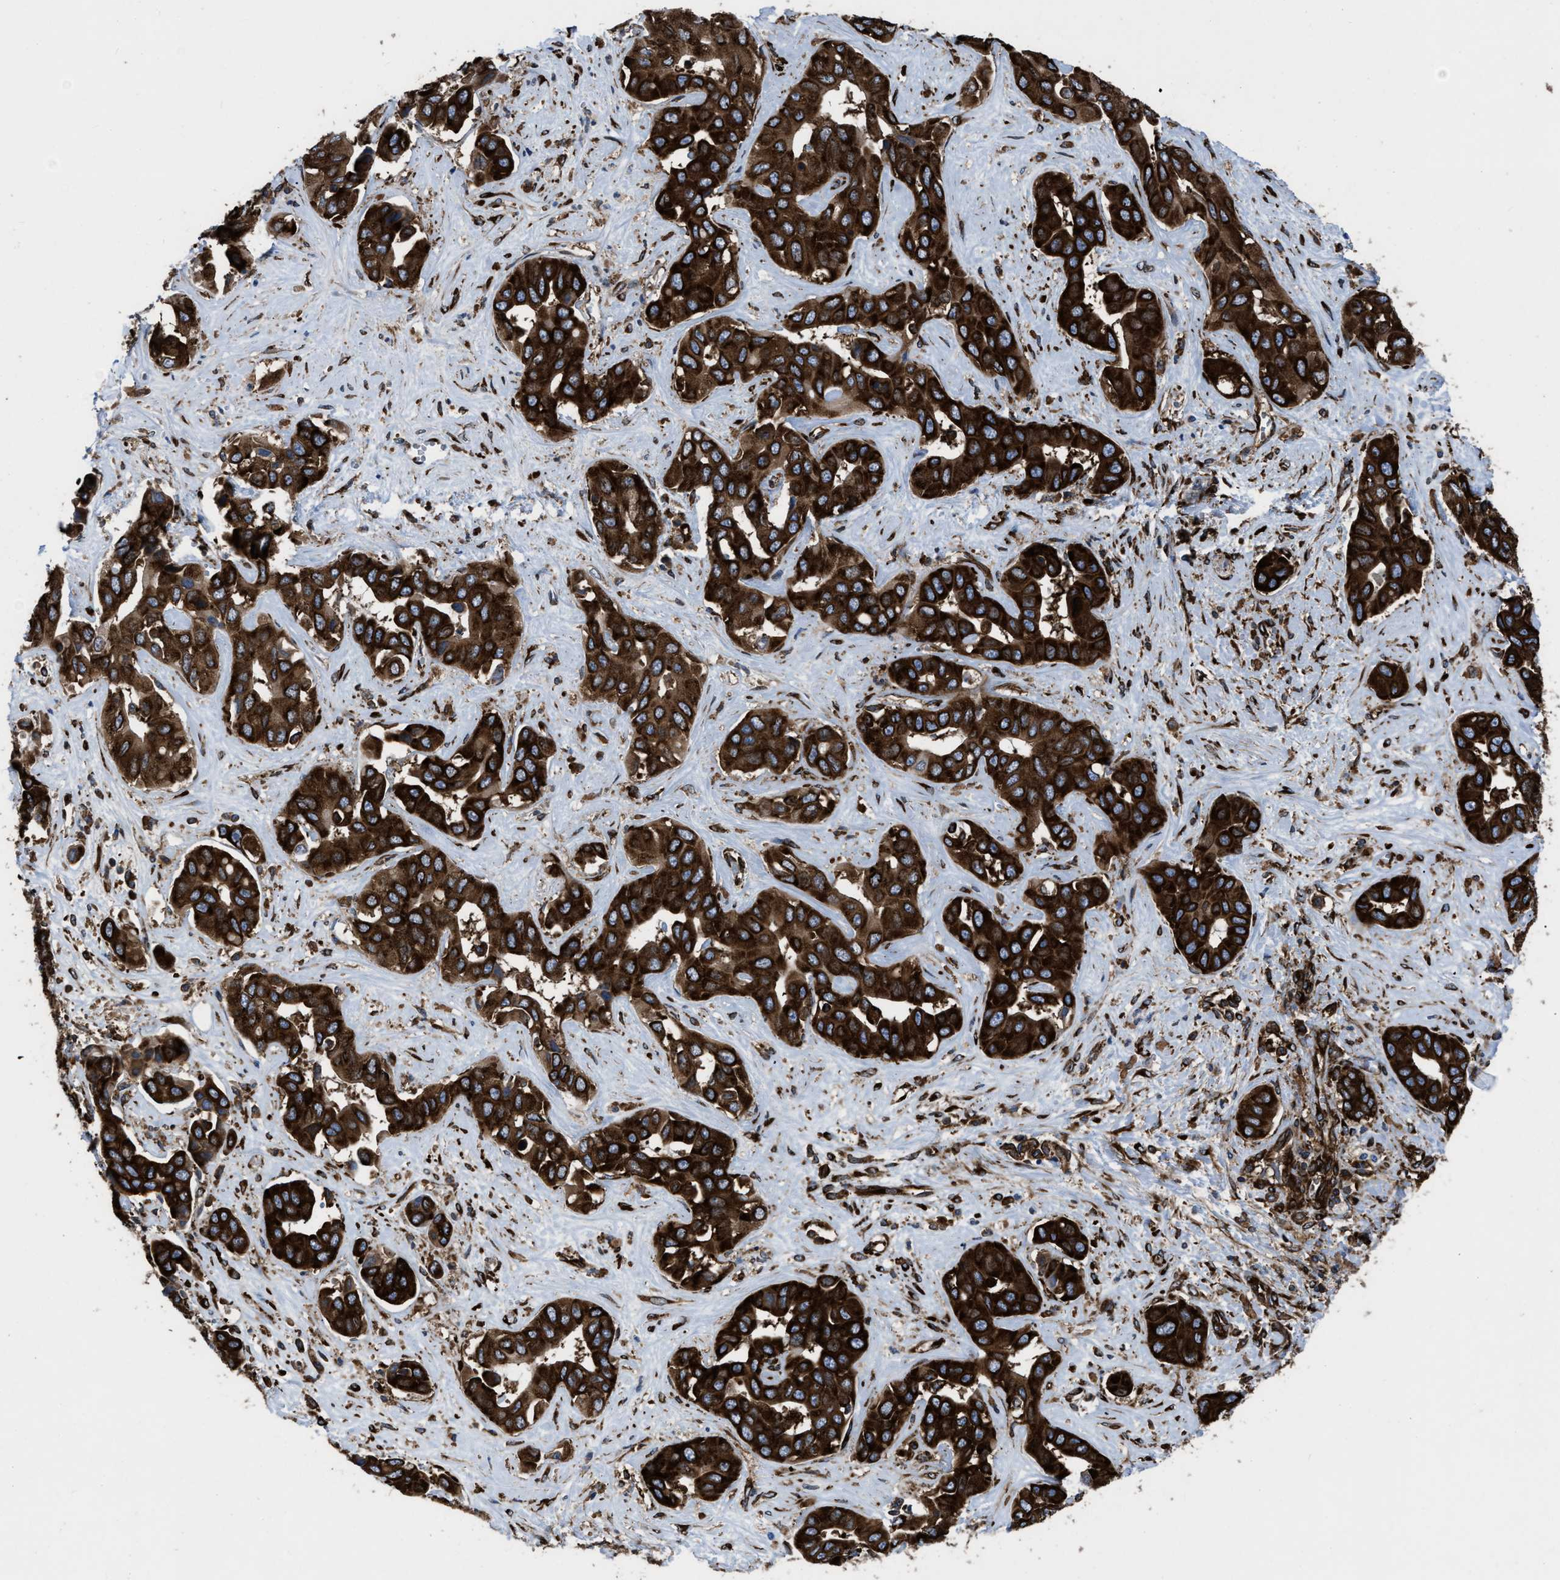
{"staining": {"intensity": "strong", "quantity": ">75%", "location": "cytoplasmic/membranous"}, "tissue": "liver cancer", "cell_type": "Tumor cells", "image_type": "cancer", "snomed": [{"axis": "morphology", "description": "Cholangiocarcinoma"}, {"axis": "topography", "description": "Liver"}], "caption": "Immunohistochemistry micrograph of neoplastic tissue: human liver cholangiocarcinoma stained using IHC demonstrates high levels of strong protein expression localized specifically in the cytoplasmic/membranous of tumor cells, appearing as a cytoplasmic/membranous brown color.", "gene": "CAPRIN1", "patient": {"sex": "female", "age": 52}}